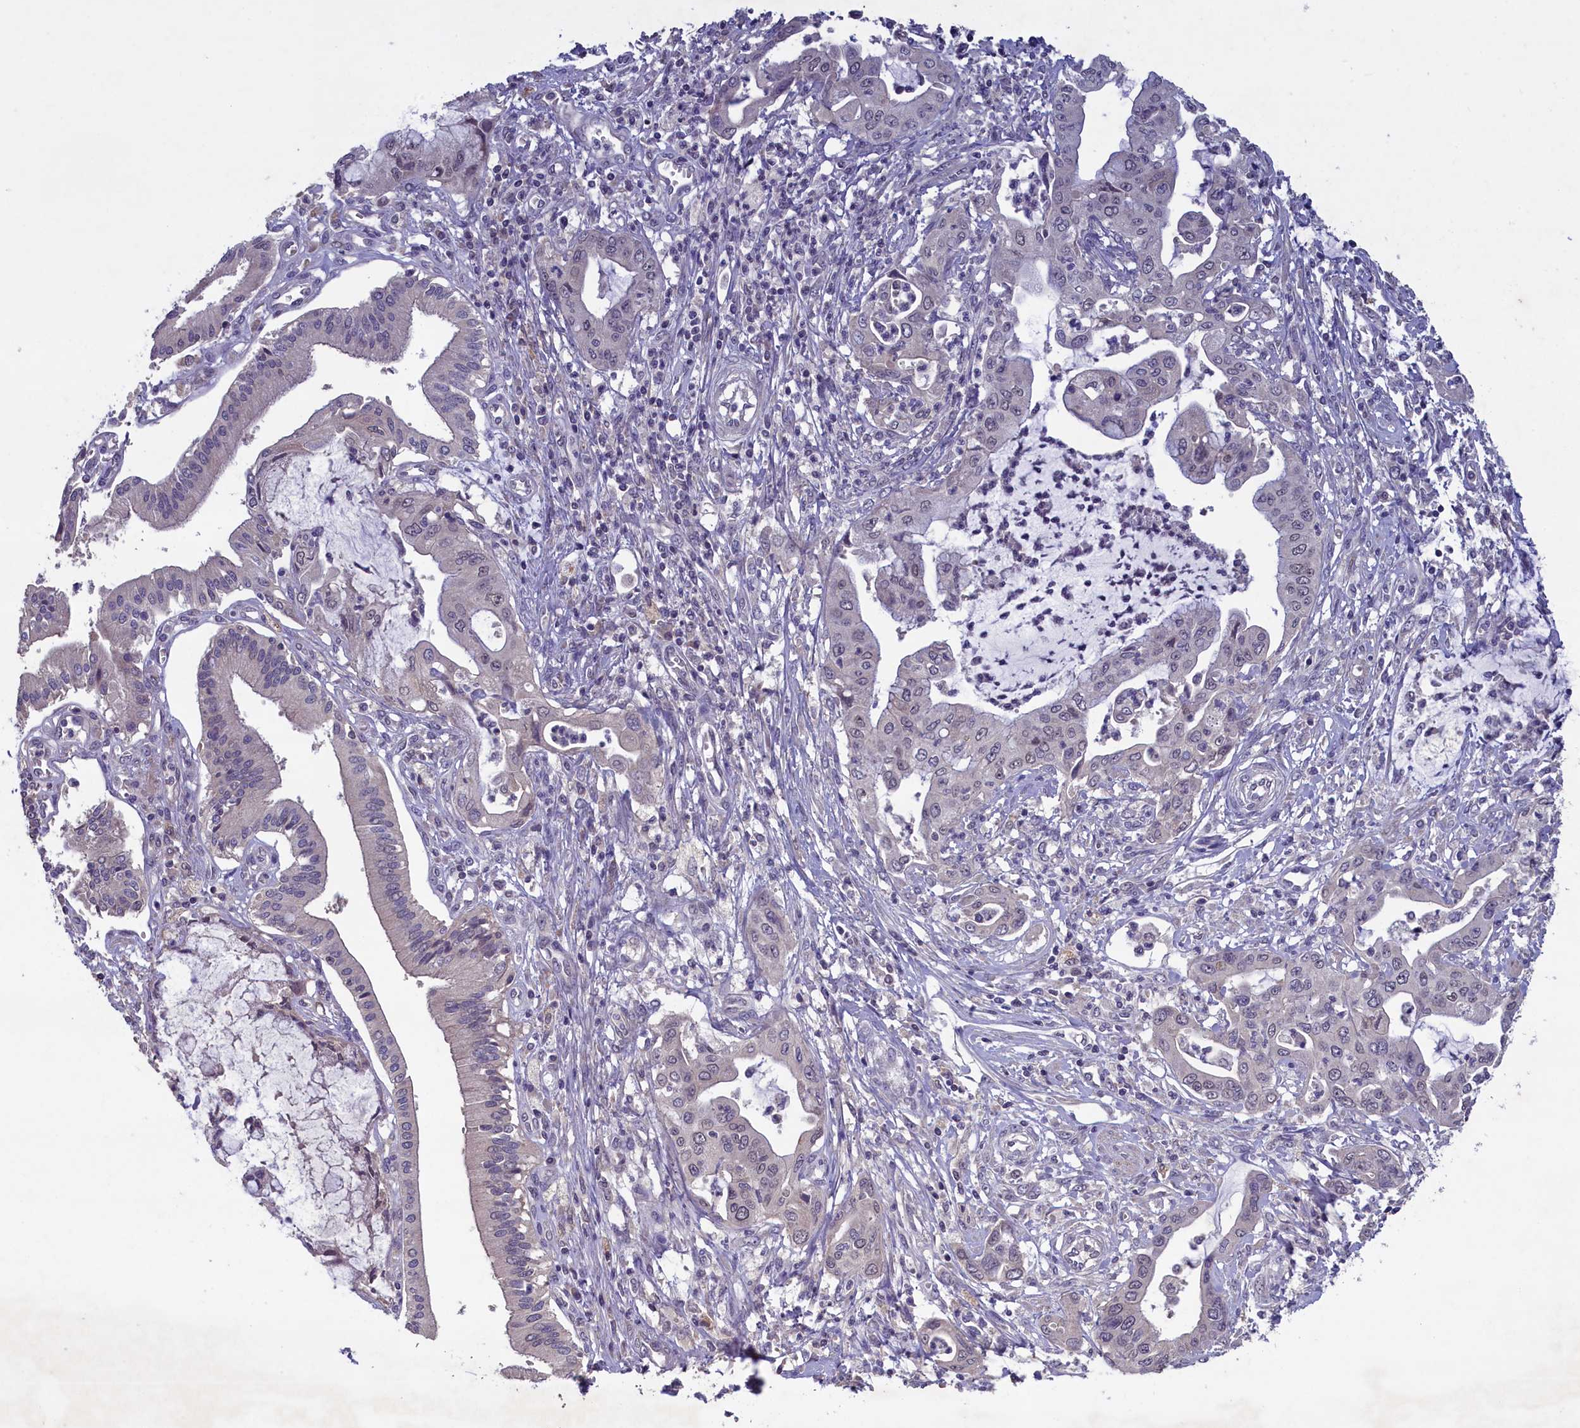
{"staining": {"intensity": "negative", "quantity": "none", "location": "none"}, "tissue": "pancreatic cancer", "cell_type": "Tumor cells", "image_type": "cancer", "snomed": [{"axis": "morphology", "description": "Adenocarcinoma, NOS"}, {"axis": "topography", "description": "Pancreas"}], "caption": "This is a photomicrograph of IHC staining of pancreatic adenocarcinoma, which shows no expression in tumor cells.", "gene": "ATF7IP2", "patient": {"sex": "male", "age": 46}}